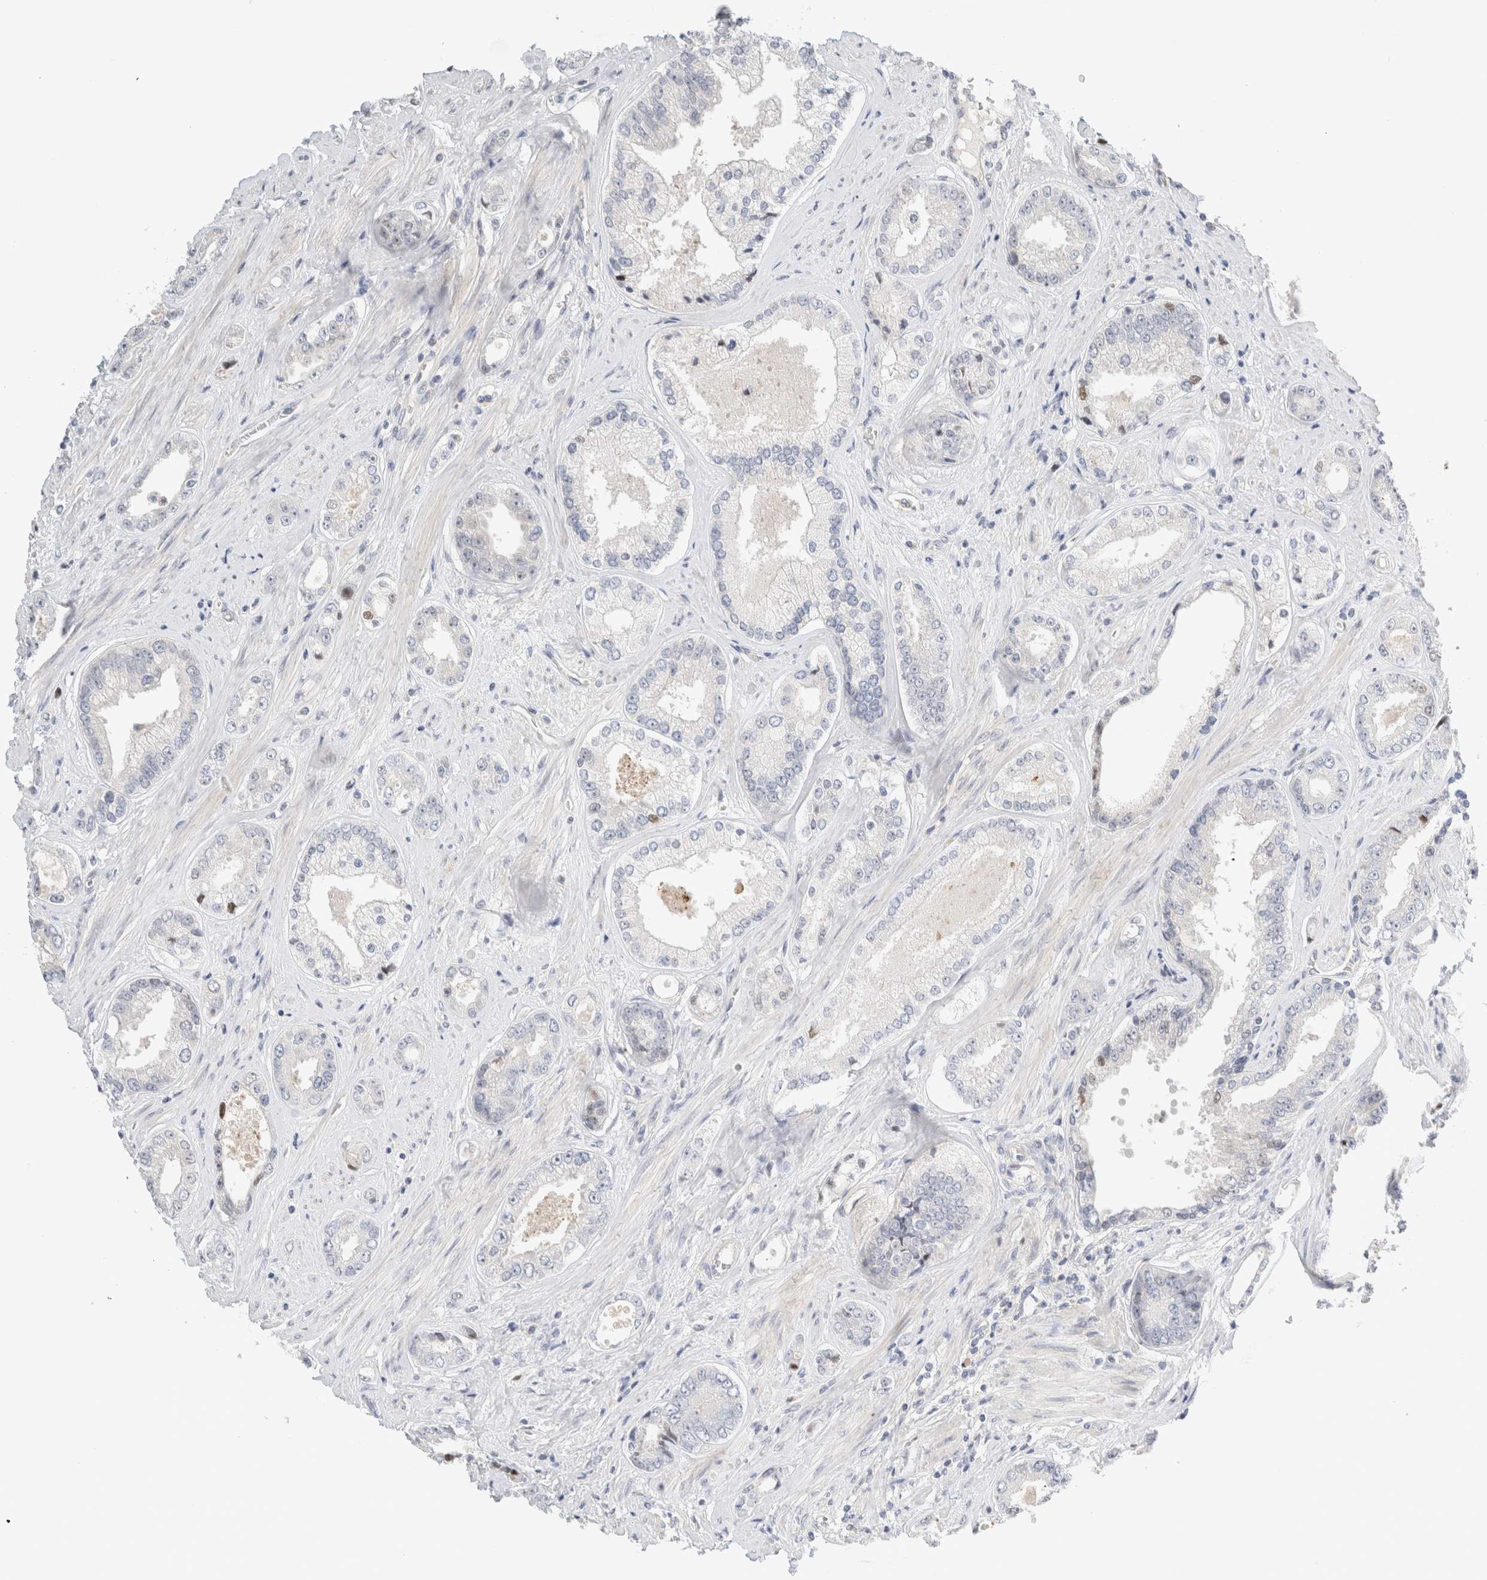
{"staining": {"intensity": "negative", "quantity": "none", "location": "none"}, "tissue": "prostate cancer", "cell_type": "Tumor cells", "image_type": "cancer", "snomed": [{"axis": "morphology", "description": "Adenocarcinoma, High grade"}, {"axis": "topography", "description": "Prostate"}], "caption": "IHC photomicrograph of human prostate cancer (adenocarcinoma (high-grade)) stained for a protein (brown), which shows no positivity in tumor cells.", "gene": "SDR16C5", "patient": {"sex": "male", "age": 61}}